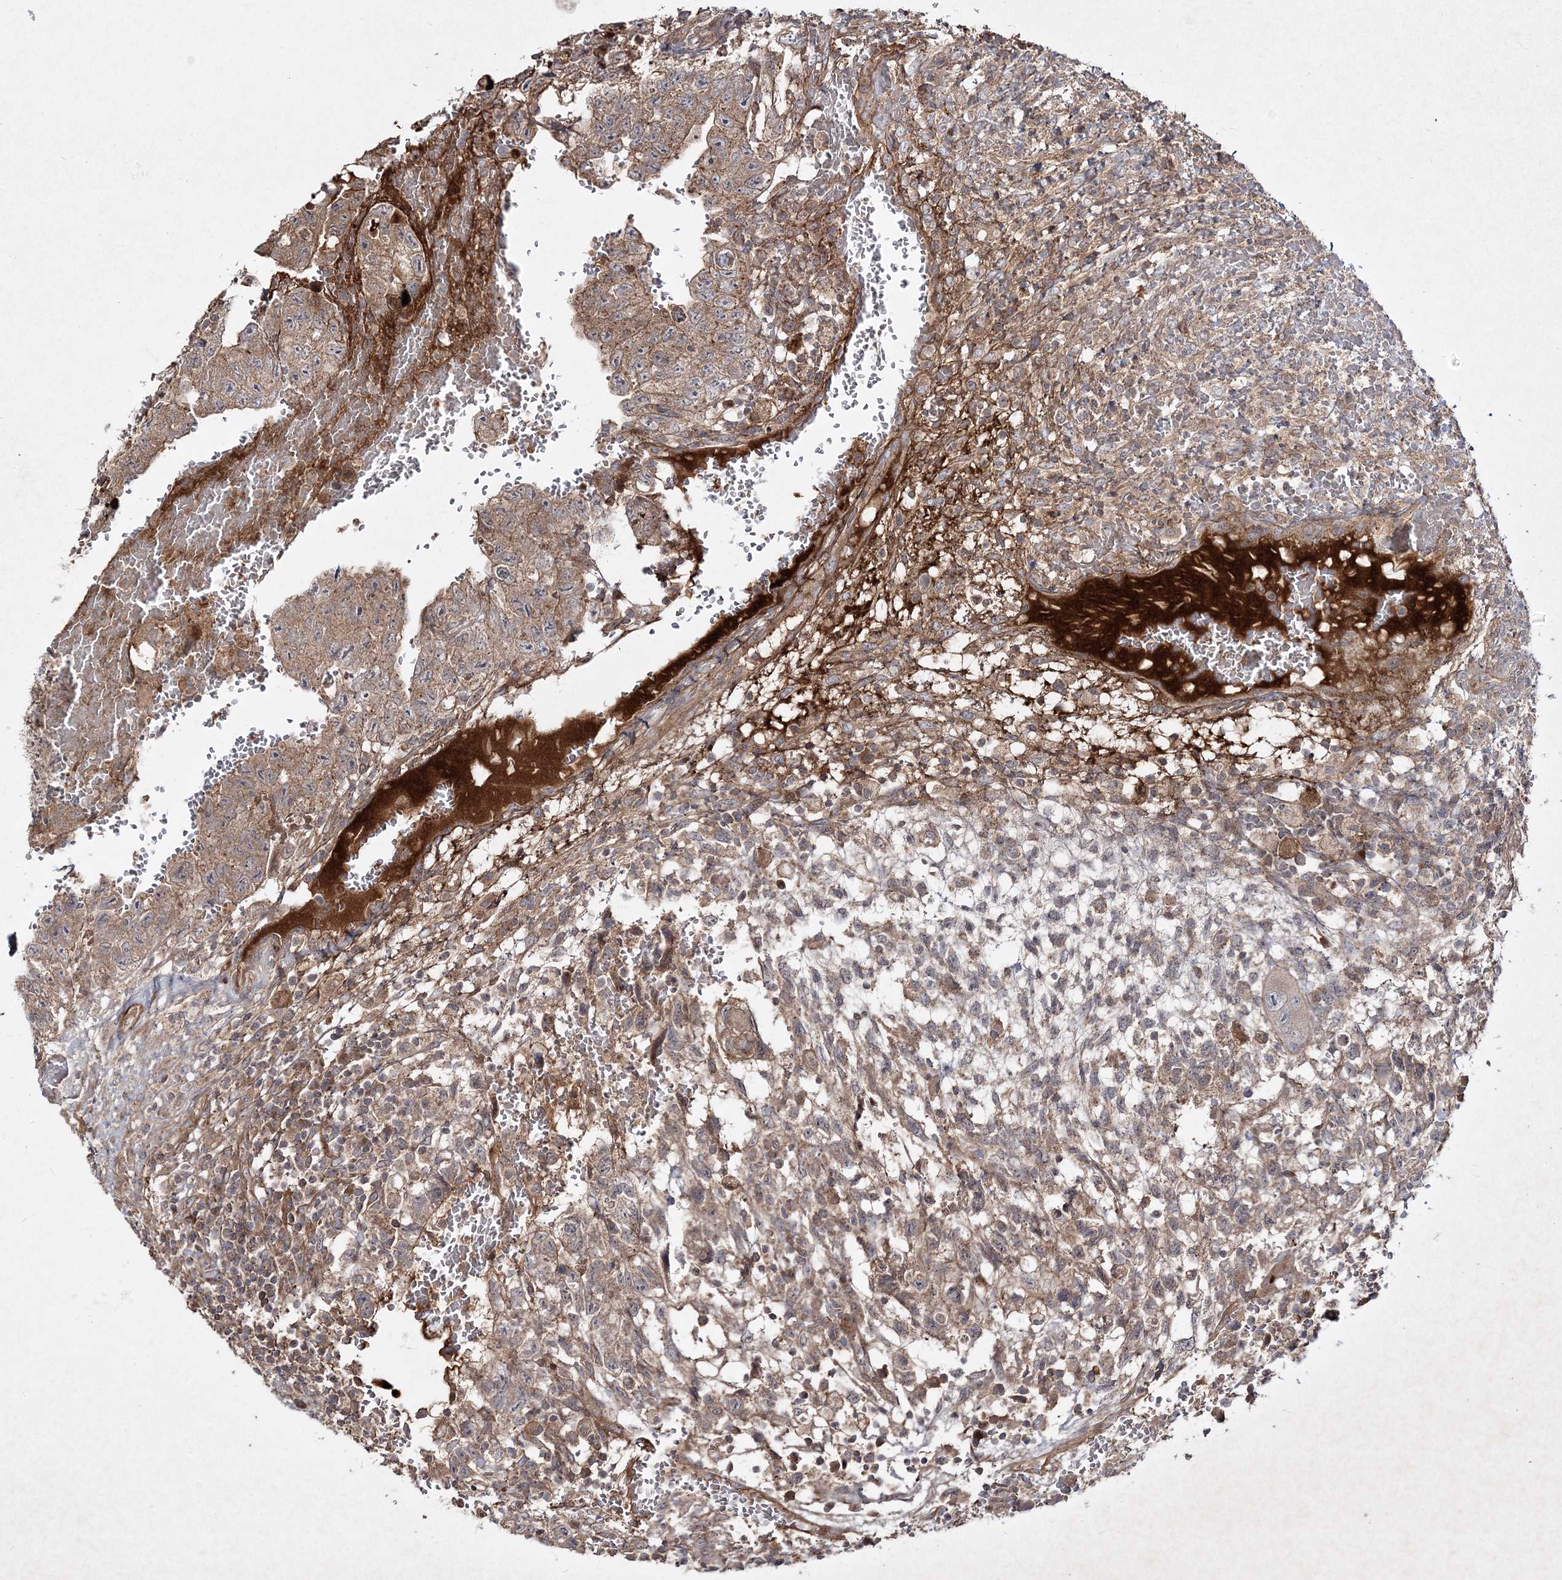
{"staining": {"intensity": "moderate", "quantity": ">75%", "location": "cytoplasmic/membranous"}, "tissue": "testis cancer", "cell_type": "Tumor cells", "image_type": "cancer", "snomed": [{"axis": "morphology", "description": "Carcinoma, Embryonal, NOS"}, {"axis": "topography", "description": "Testis"}], "caption": "The image reveals a brown stain indicating the presence of a protein in the cytoplasmic/membranous of tumor cells in testis embryonal carcinoma.", "gene": "MOCS2", "patient": {"sex": "male", "age": 36}}